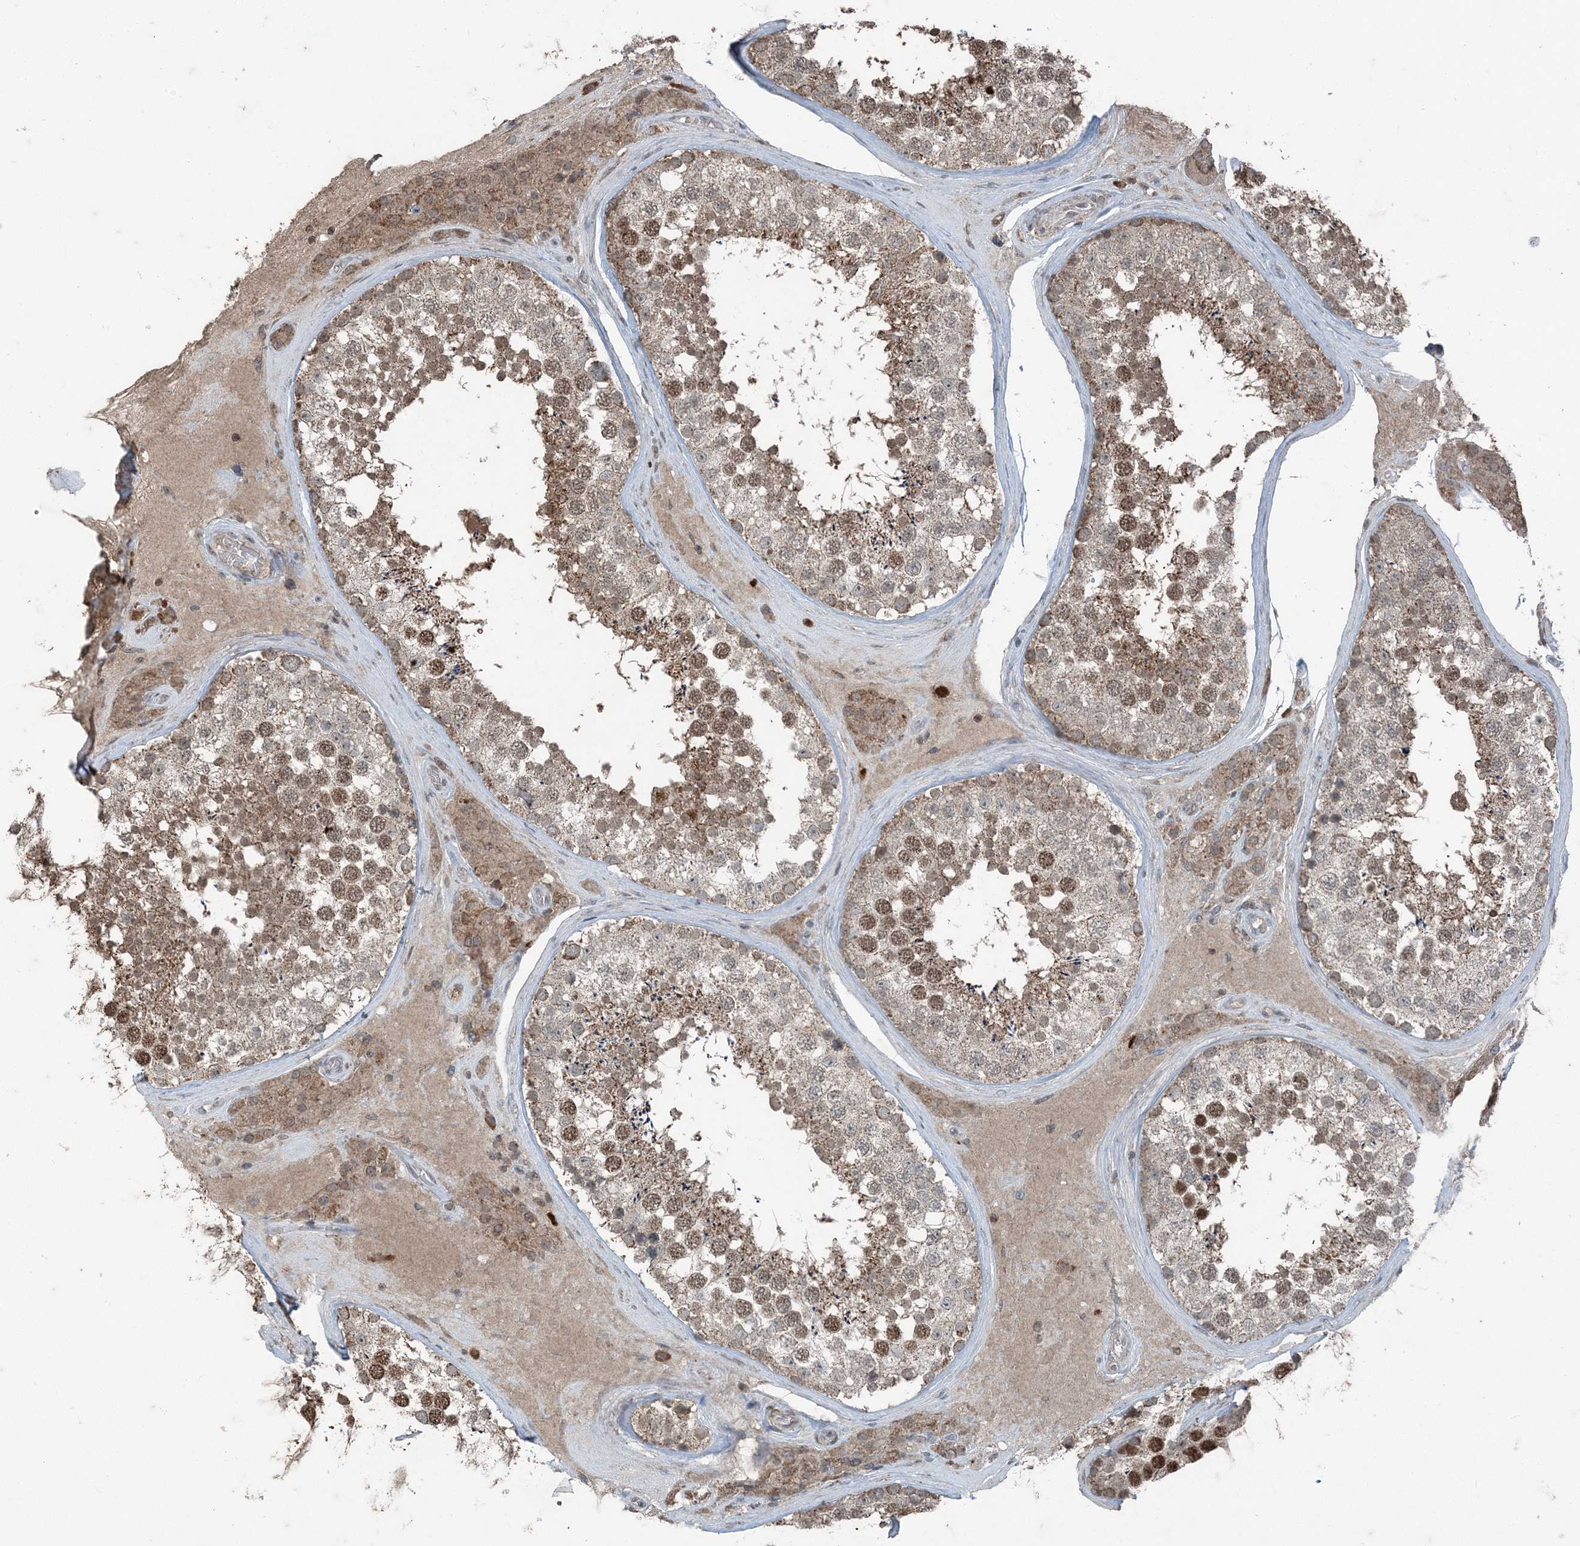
{"staining": {"intensity": "moderate", "quantity": ">75%", "location": "cytoplasmic/membranous,nuclear"}, "tissue": "testis", "cell_type": "Cells in seminiferous ducts", "image_type": "normal", "snomed": [{"axis": "morphology", "description": "Normal tissue, NOS"}, {"axis": "topography", "description": "Testis"}], "caption": "This histopathology image displays immunohistochemistry (IHC) staining of normal human testis, with medium moderate cytoplasmic/membranous,nuclear expression in approximately >75% of cells in seminiferous ducts.", "gene": "GNL1", "patient": {"sex": "male", "age": 46}}